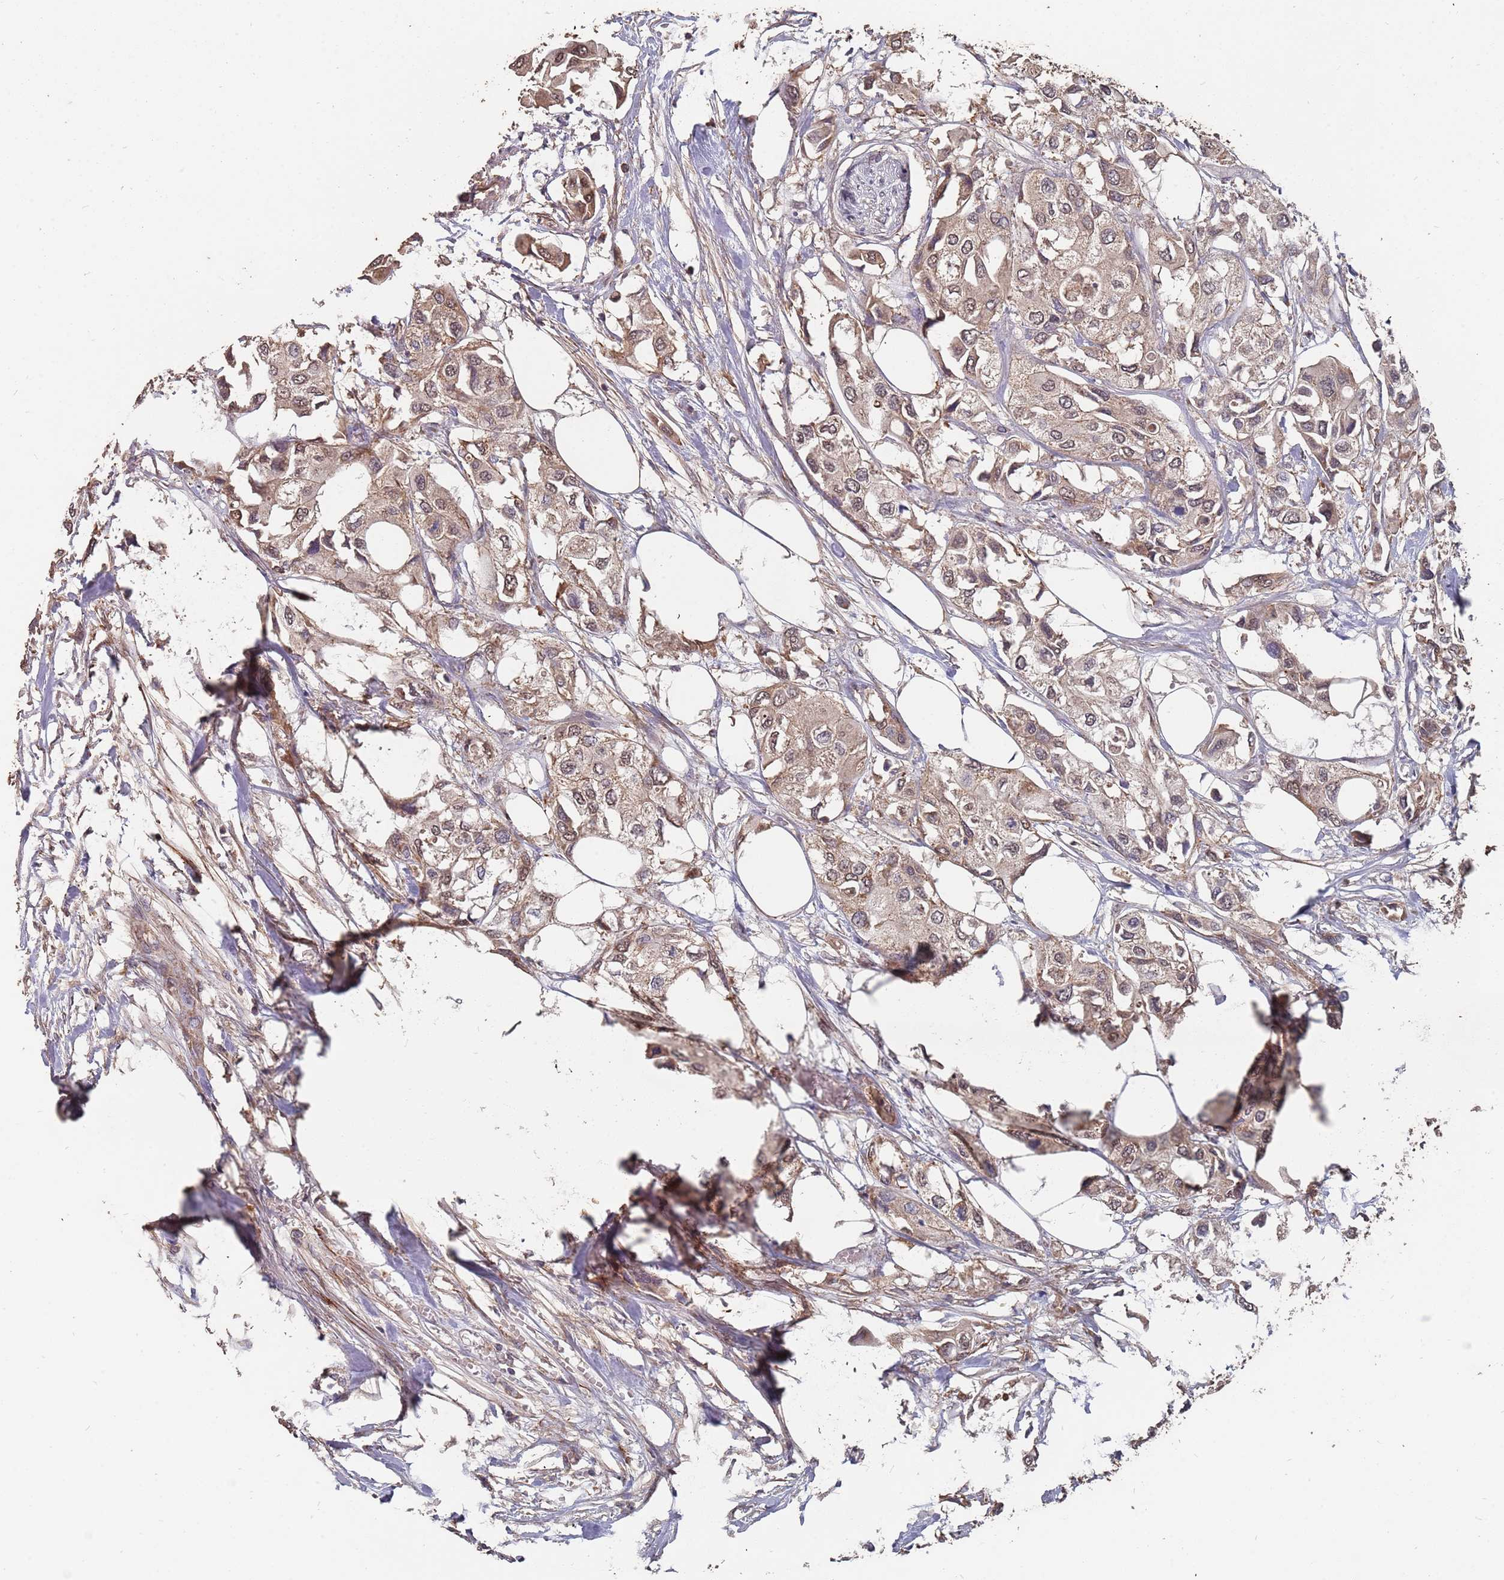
{"staining": {"intensity": "weak", "quantity": ">75%", "location": "cytoplasmic/membranous,nuclear"}, "tissue": "urothelial cancer", "cell_type": "Tumor cells", "image_type": "cancer", "snomed": [{"axis": "morphology", "description": "Urothelial carcinoma, High grade"}, {"axis": "topography", "description": "Urinary bladder"}], "caption": "High-power microscopy captured an immunohistochemistry (IHC) photomicrograph of high-grade urothelial carcinoma, revealing weak cytoplasmic/membranous and nuclear positivity in about >75% of tumor cells. Nuclei are stained in blue.", "gene": "PRORP", "patient": {"sex": "male", "age": 64}}